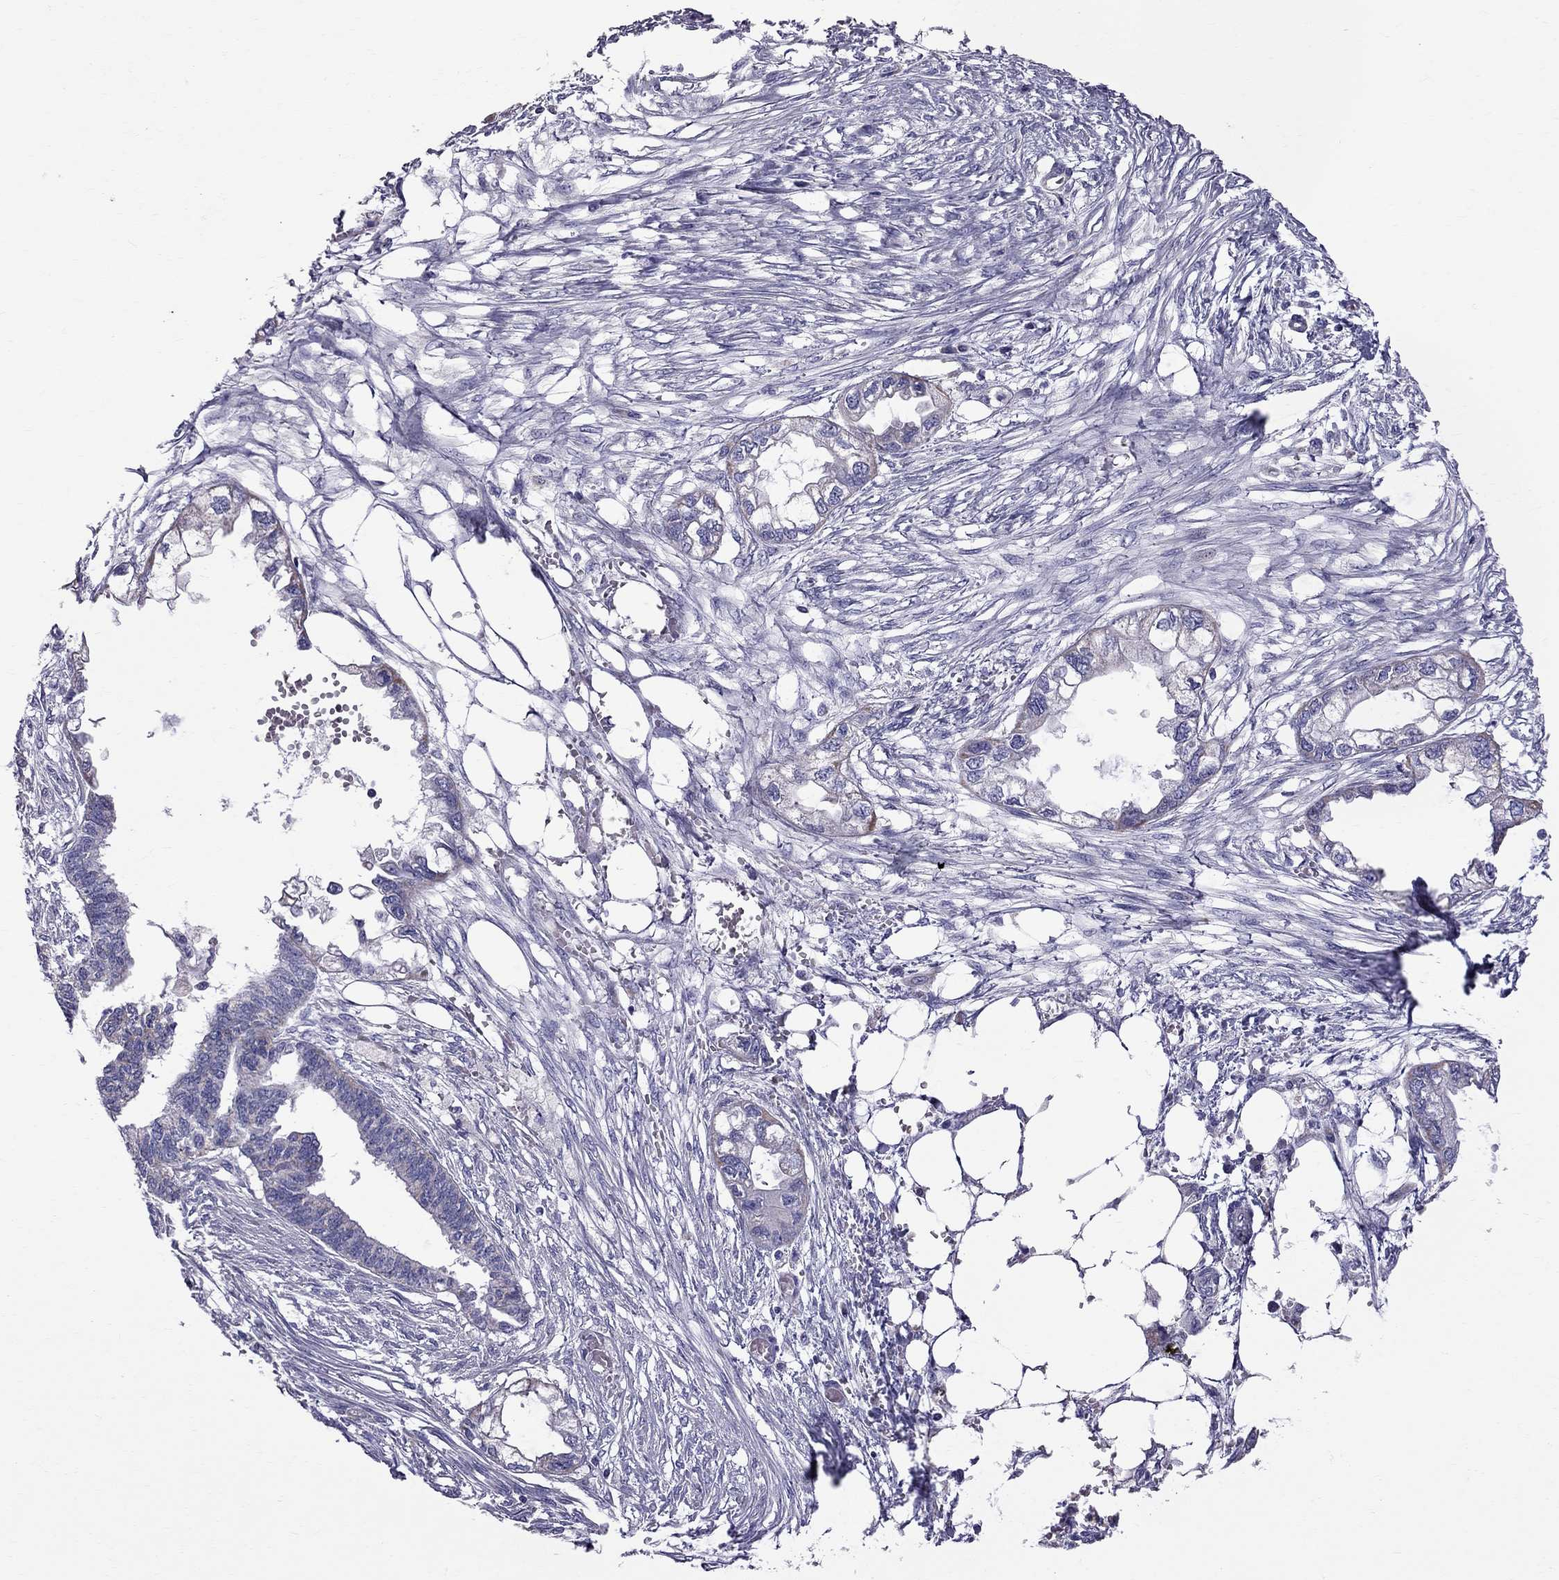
{"staining": {"intensity": "negative", "quantity": "none", "location": "none"}, "tissue": "endometrial cancer", "cell_type": "Tumor cells", "image_type": "cancer", "snomed": [{"axis": "morphology", "description": "Adenocarcinoma, NOS"}, {"axis": "morphology", "description": "Adenocarcinoma, metastatic, NOS"}, {"axis": "topography", "description": "Adipose tissue"}, {"axis": "topography", "description": "Endometrium"}], "caption": "Tumor cells show no significant protein positivity in endometrial adenocarcinoma.", "gene": "TTLL13", "patient": {"sex": "female", "age": 67}}